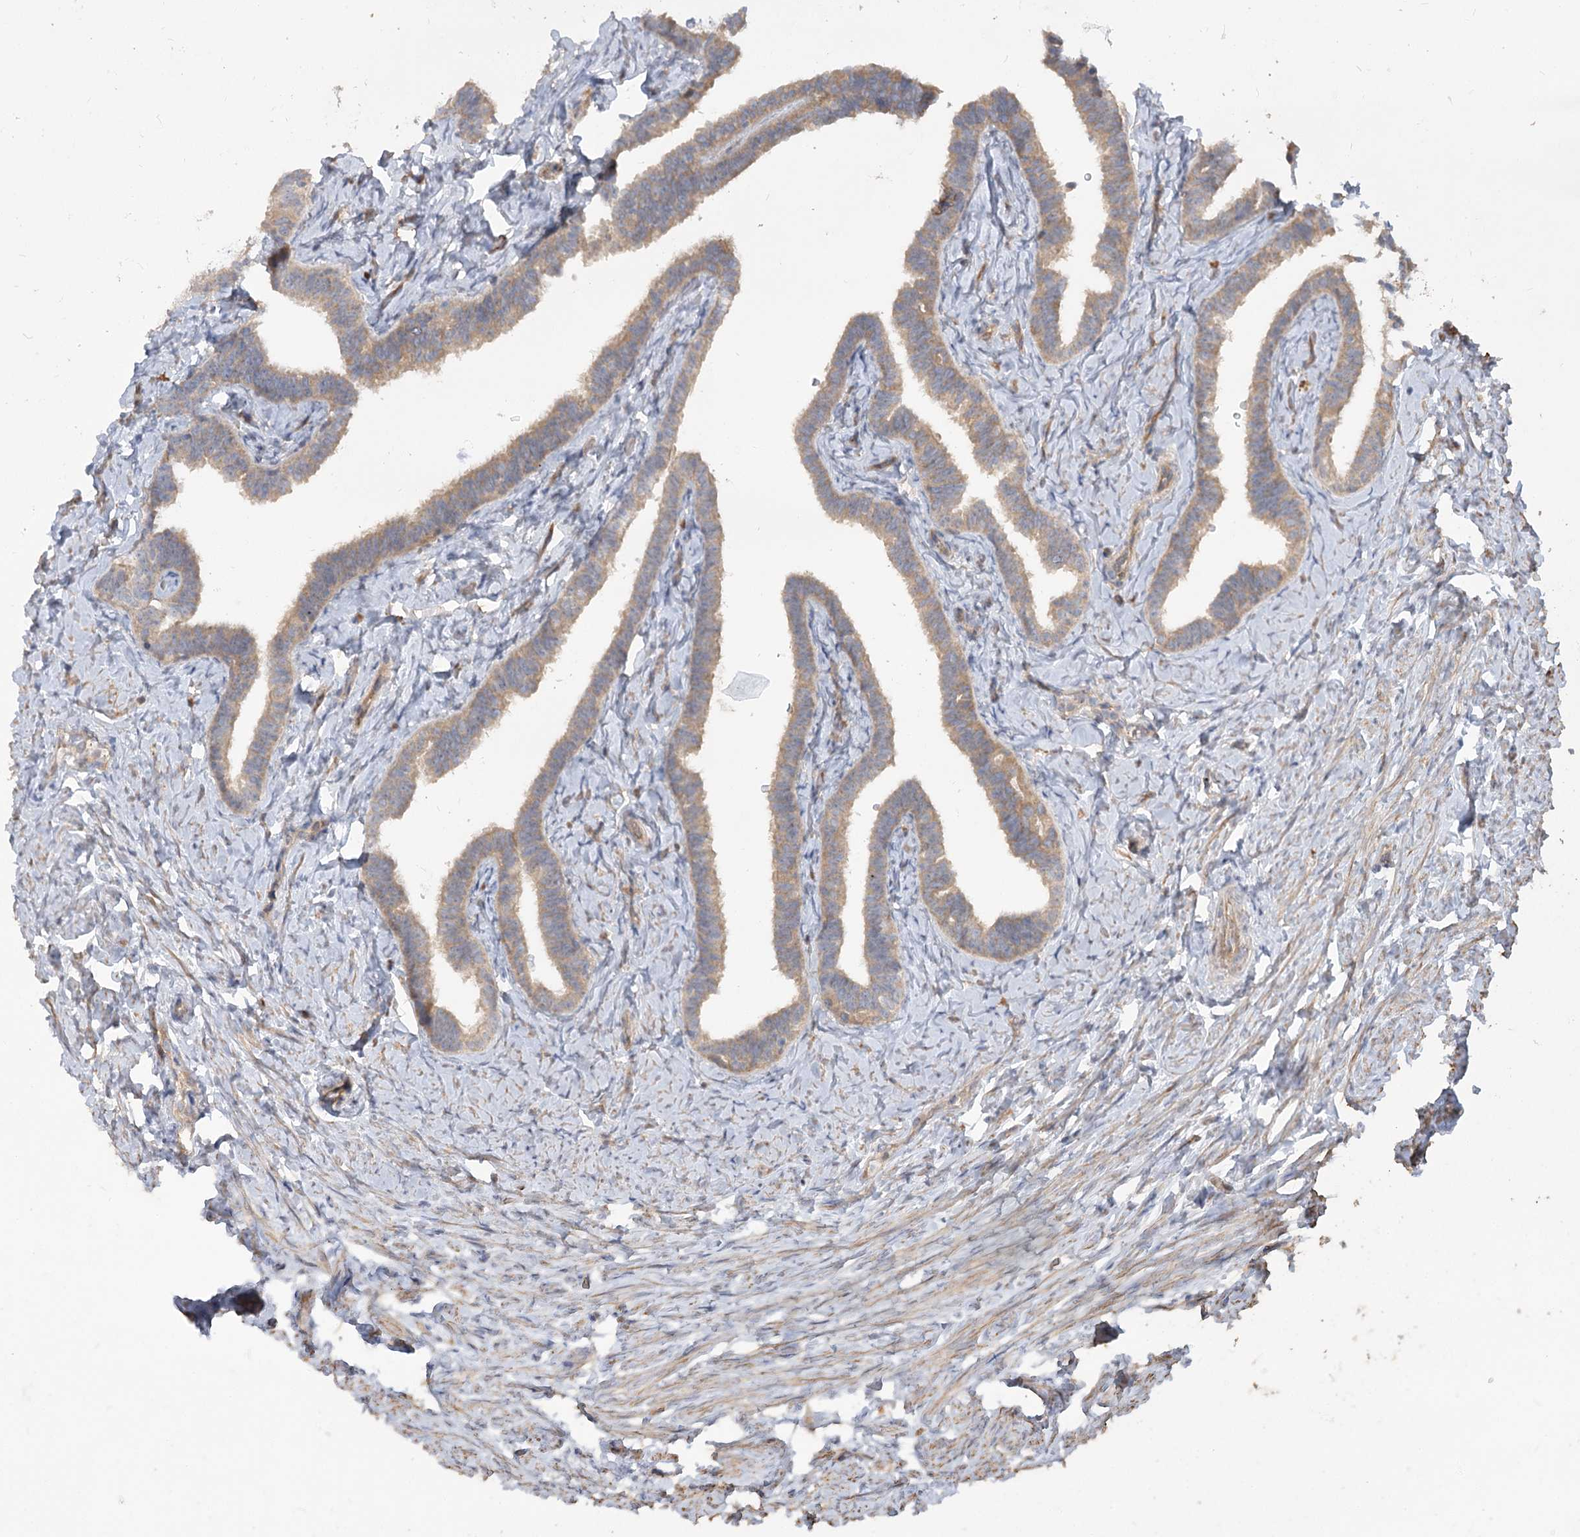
{"staining": {"intensity": "weak", "quantity": ">75%", "location": "cytoplasmic/membranous"}, "tissue": "fallopian tube", "cell_type": "Glandular cells", "image_type": "normal", "snomed": [{"axis": "morphology", "description": "Normal tissue, NOS"}, {"axis": "topography", "description": "Fallopian tube"}], "caption": "High-magnification brightfield microscopy of benign fallopian tube stained with DAB (brown) and counterstained with hematoxylin (blue). glandular cells exhibit weak cytoplasmic/membranous positivity is seen in about>75% of cells.", "gene": "RIN2", "patient": {"sex": "female", "age": 39}}